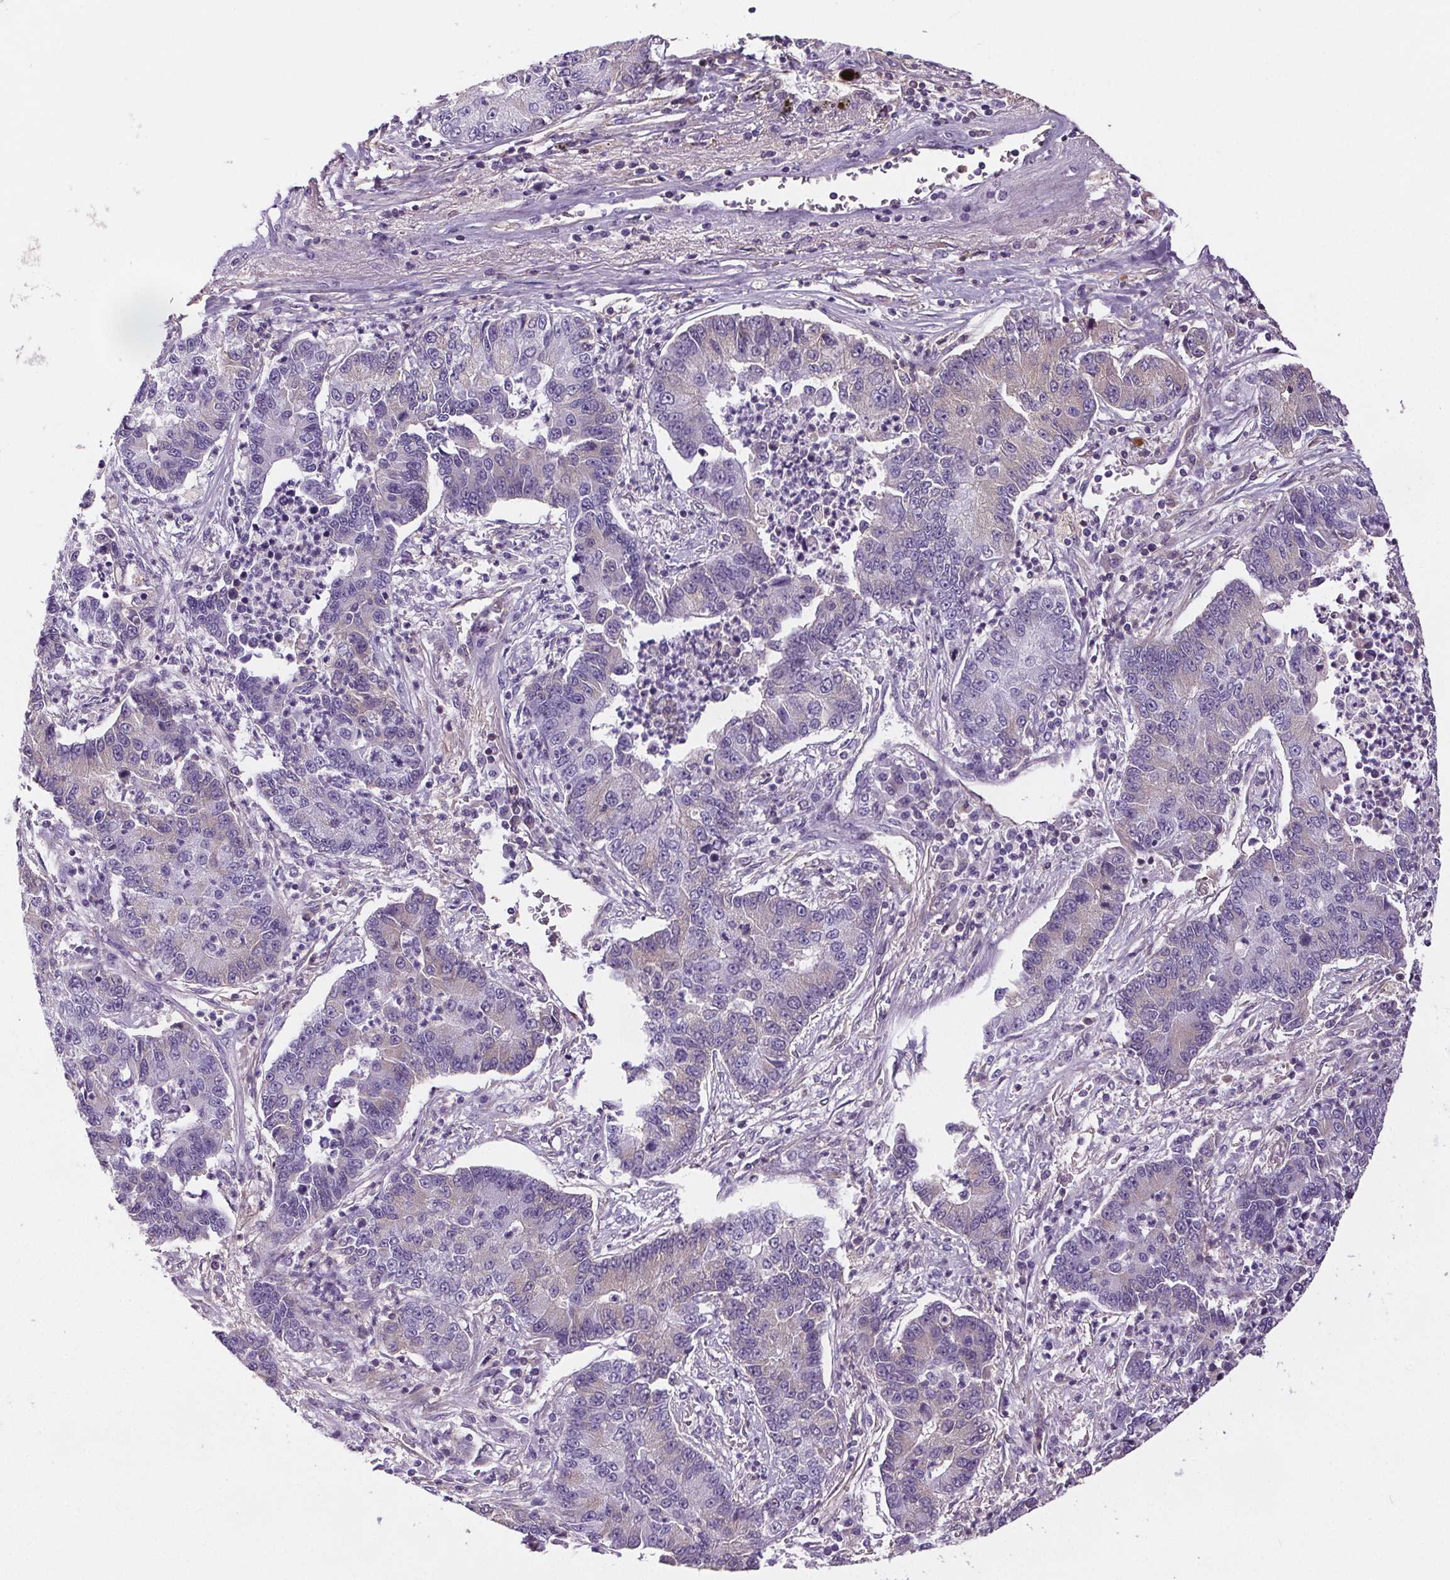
{"staining": {"intensity": "negative", "quantity": "none", "location": "none"}, "tissue": "lung cancer", "cell_type": "Tumor cells", "image_type": "cancer", "snomed": [{"axis": "morphology", "description": "Adenocarcinoma, NOS"}, {"axis": "topography", "description": "Lung"}], "caption": "Immunohistochemistry image of neoplastic tissue: human adenocarcinoma (lung) stained with DAB (3,3'-diaminobenzidine) exhibits no significant protein expression in tumor cells.", "gene": "CD5L", "patient": {"sex": "female", "age": 57}}